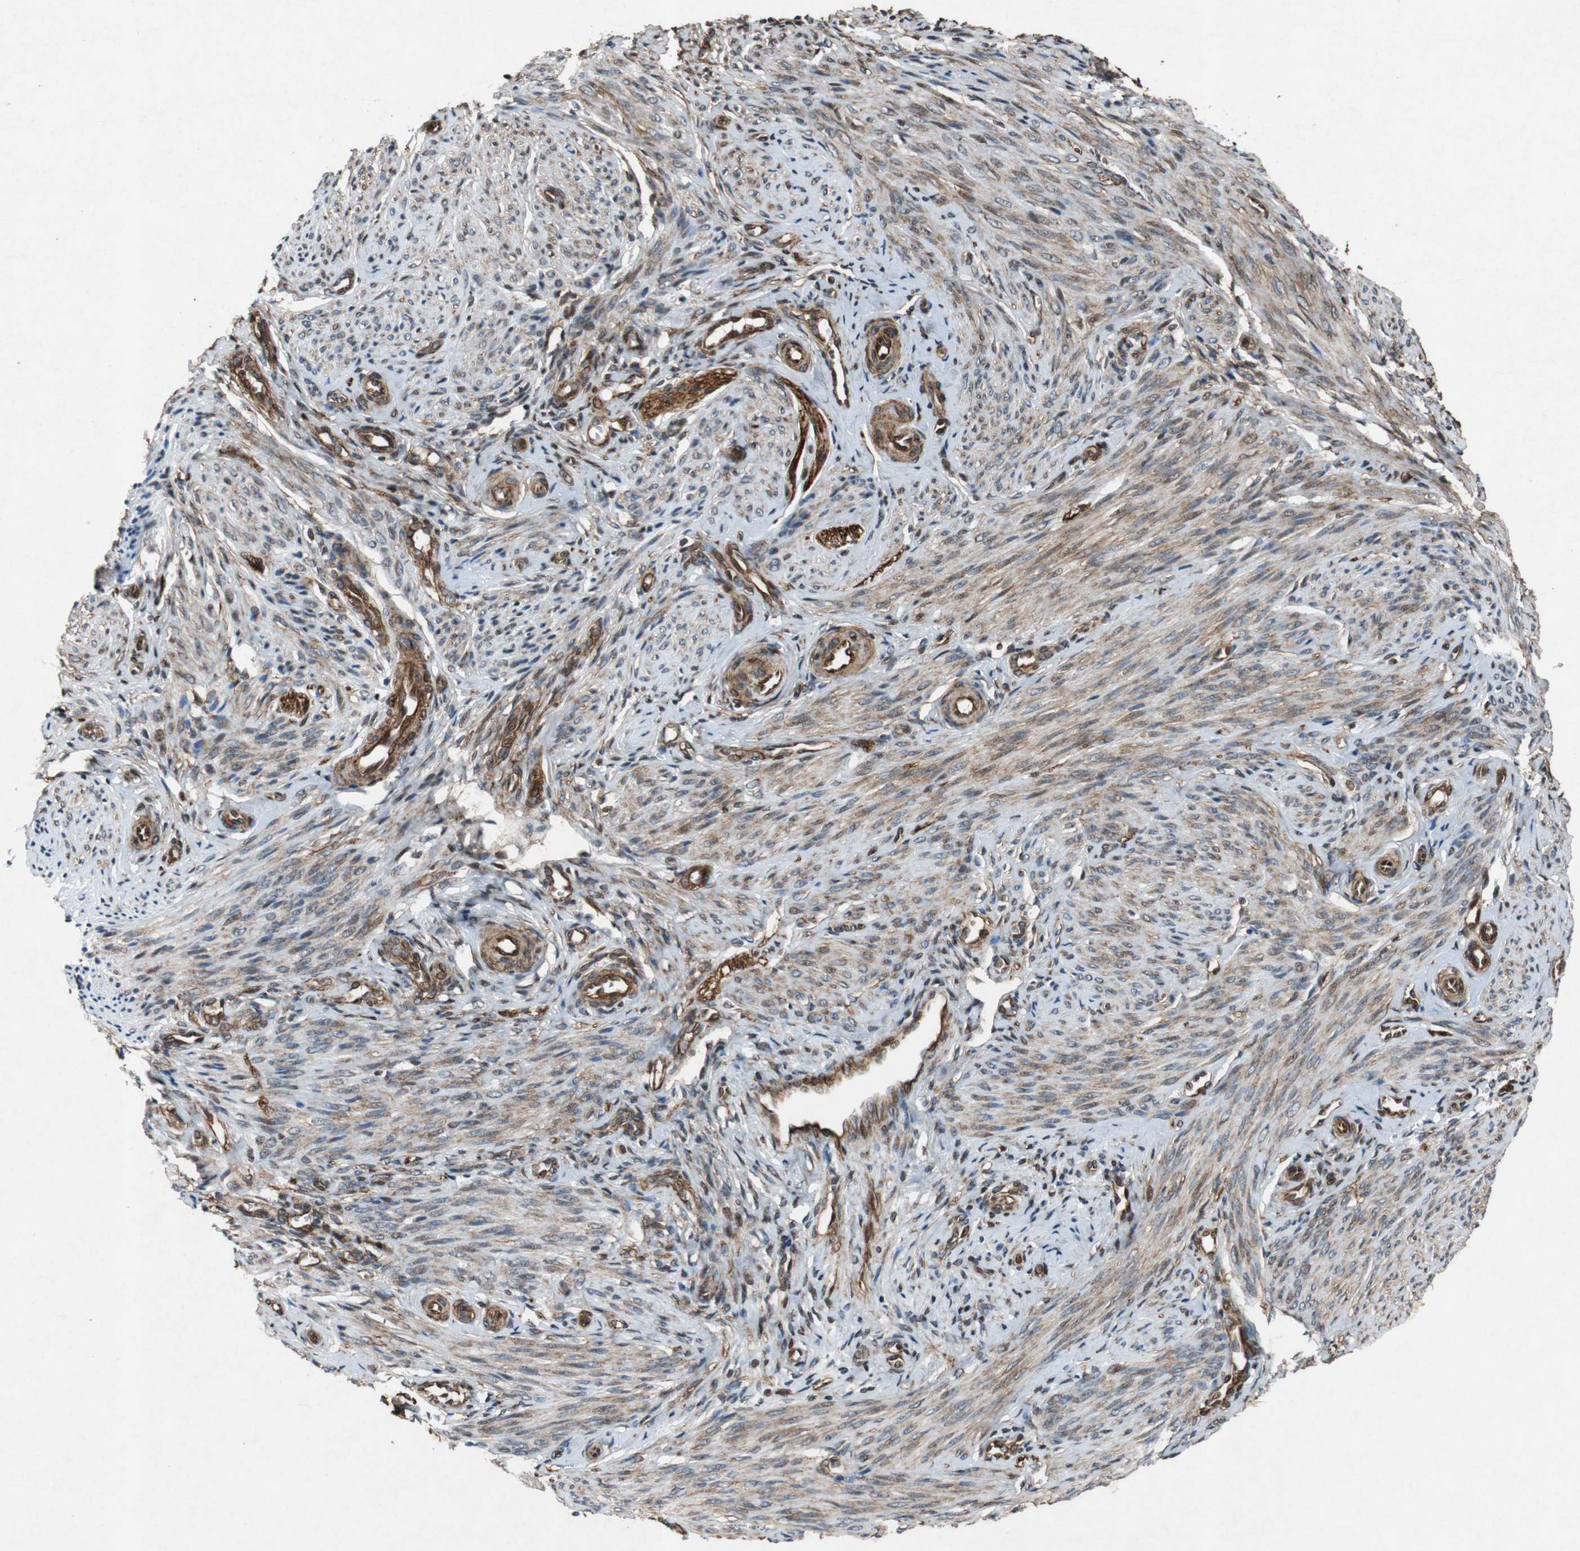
{"staining": {"intensity": "moderate", "quantity": "25%-75%", "location": "cytoplasmic/membranous"}, "tissue": "endometrium", "cell_type": "Cells in endometrial stroma", "image_type": "normal", "snomed": [{"axis": "morphology", "description": "Normal tissue, NOS"}, {"axis": "topography", "description": "Endometrium"}], "caption": "An immunohistochemistry (IHC) image of normal tissue is shown. Protein staining in brown highlights moderate cytoplasmic/membranous positivity in endometrium within cells in endometrial stroma.", "gene": "TUBA4A", "patient": {"sex": "female", "age": 27}}